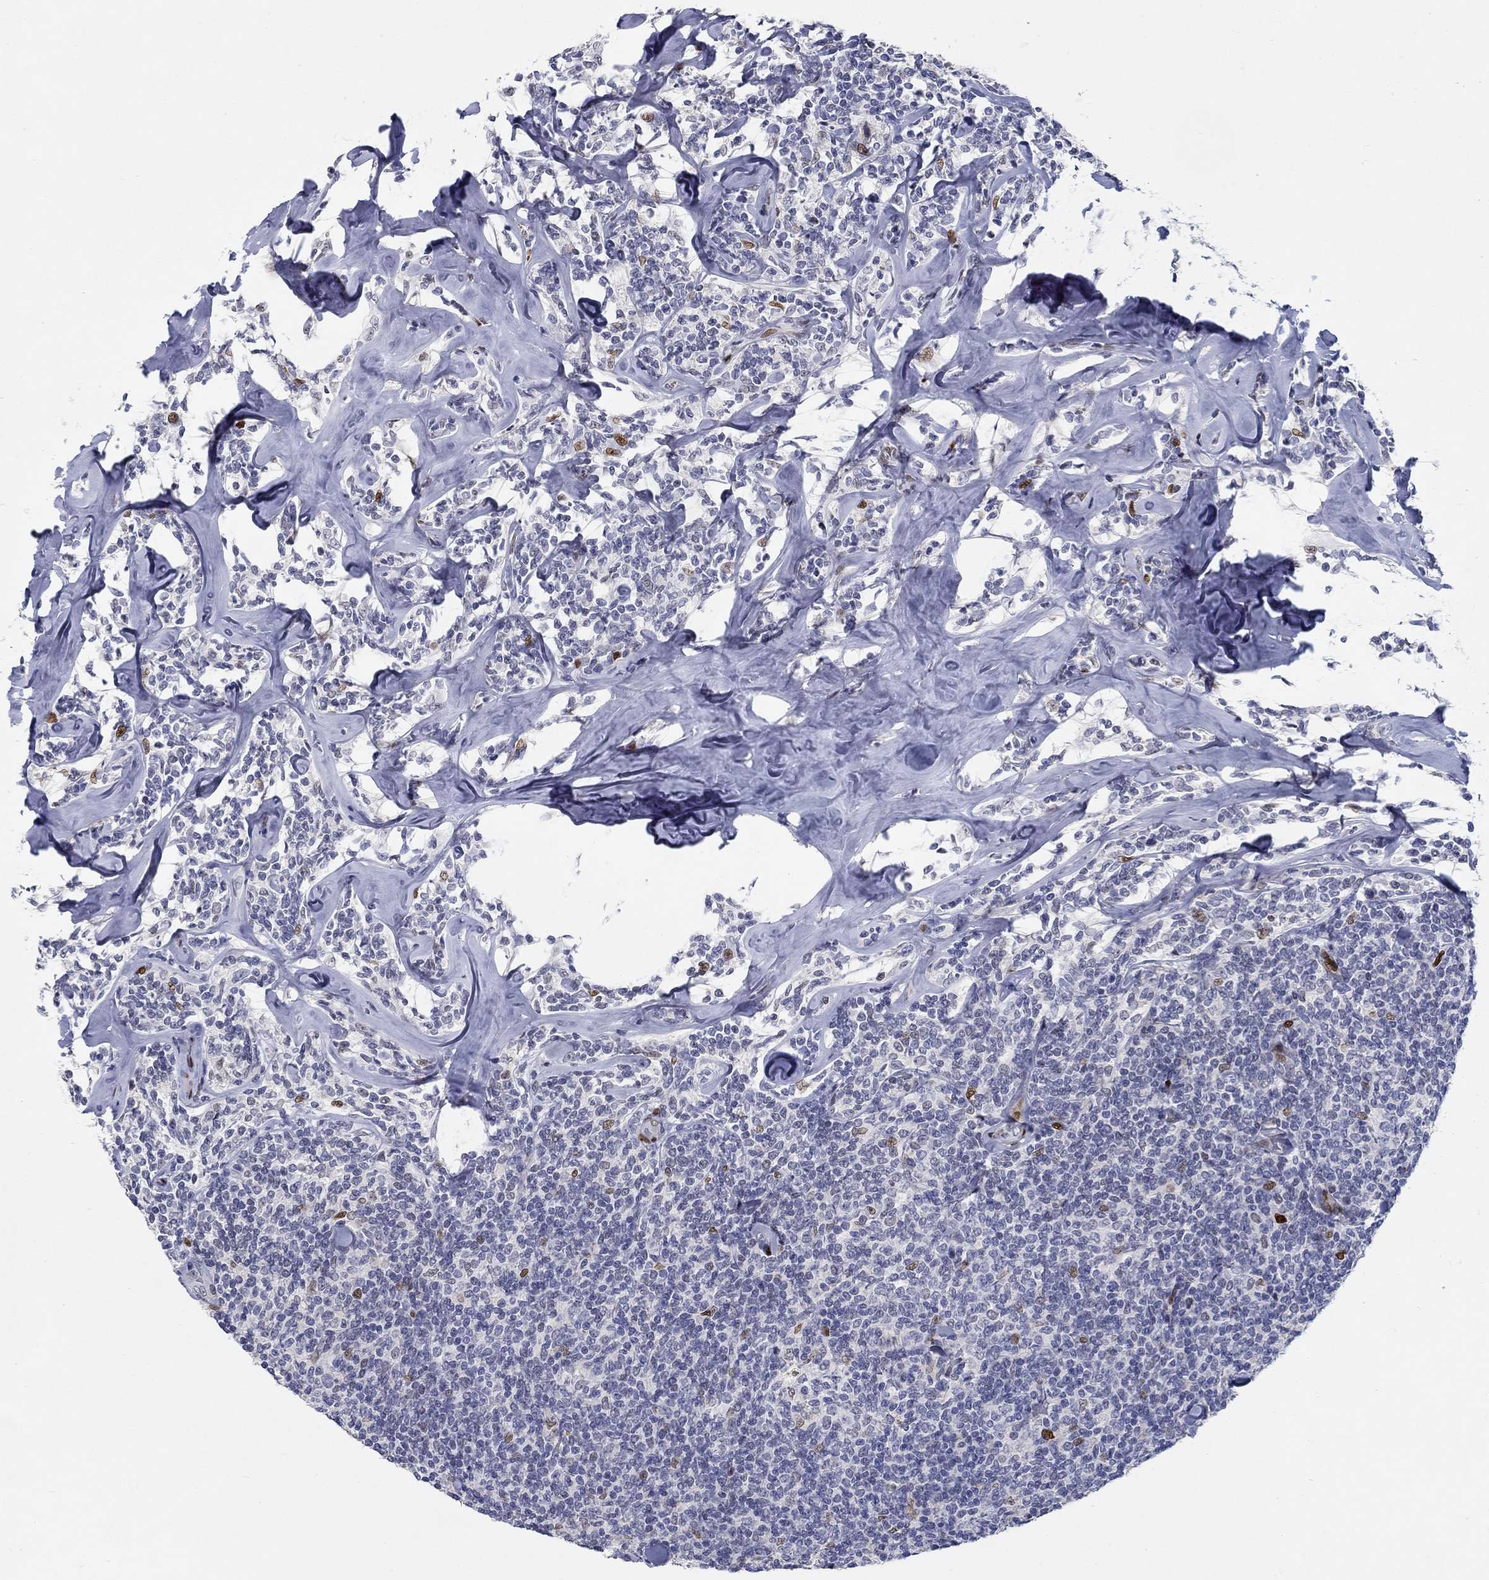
{"staining": {"intensity": "strong", "quantity": "<25%", "location": "nuclear"}, "tissue": "lymphoma", "cell_type": "Tumor cells", "image_type": "cancer", "snomed": [{"axis": "morphology", "description": "Malignant lymphoma, non-Hodgkin's type, Low grade"}, {"axis": "topography", "description": "Lymph node"}], "caption": "Tumor cells display medium levels of strong nuclear staining in approximately <25% of cells in lymphoma. Using DAB (3,3'-diaminobenzidine) (brown) and hematoxylin (blue) stains, captured at high magnification using brightfield microscopy.", "gene": "RAPGEF5", "patient": {"sex": "female", "age": 56}}